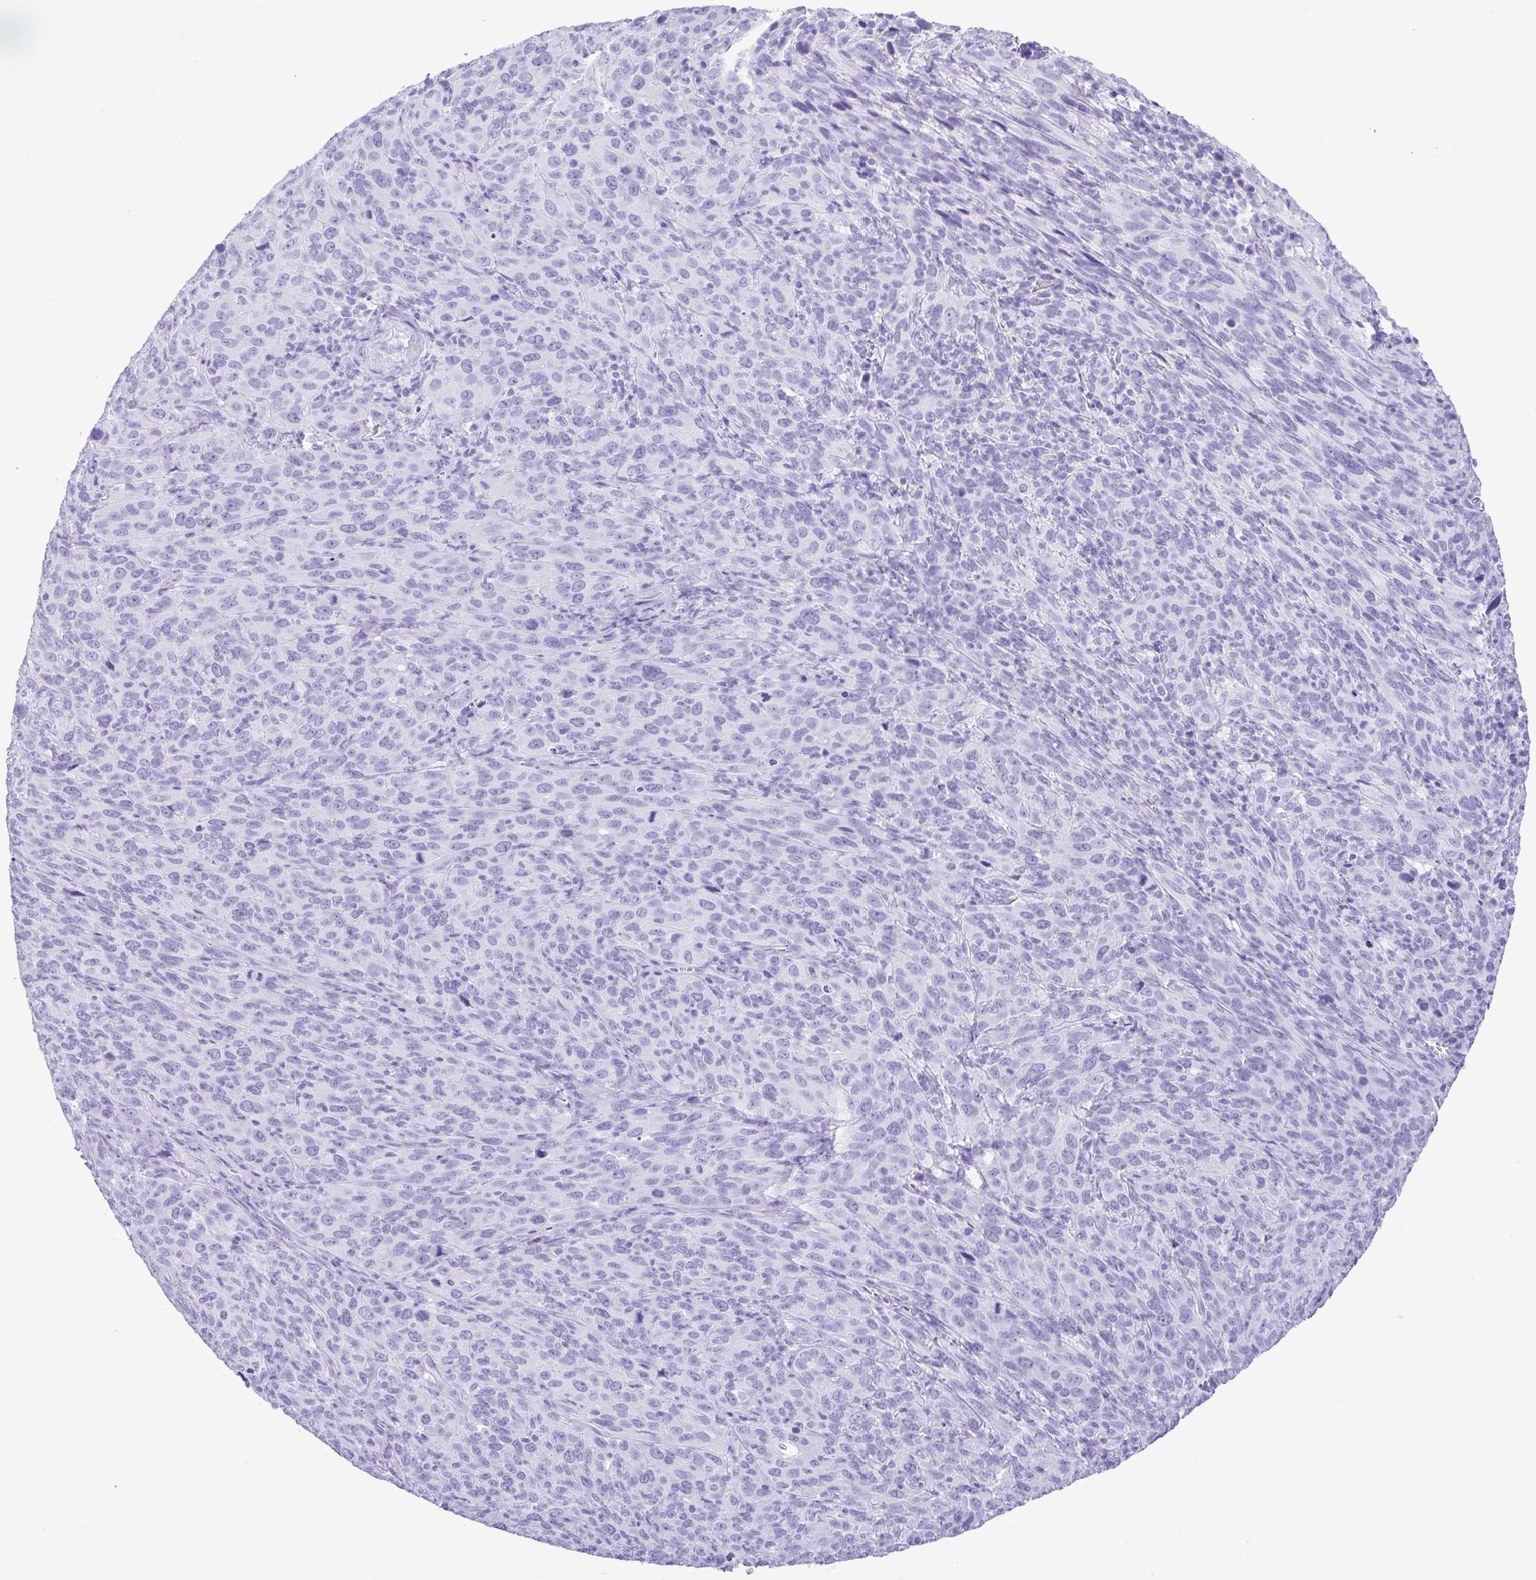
{"staining": {"intensity": "negative", "quantity": "none", "location": "none"}, "tissue": "cervical cancer", "cell_type": "Tumor cells", "image_type": "cancer", "snomed": [{"axis": "morphology", "description": "Normal tissue, NOS"}, {"axis": "morphology", "description": "Squamous cell carcinoma, NOS"}, {"axis": "topography", "description": "Cervix"}], "caption": "Human cervical cancer (squamous cell carcinoma) stained for a protein using IHC demonstrates no positivity in tumor cells.", "gene": "CDSN", "patient": {"sex": "female", "age": 51}}